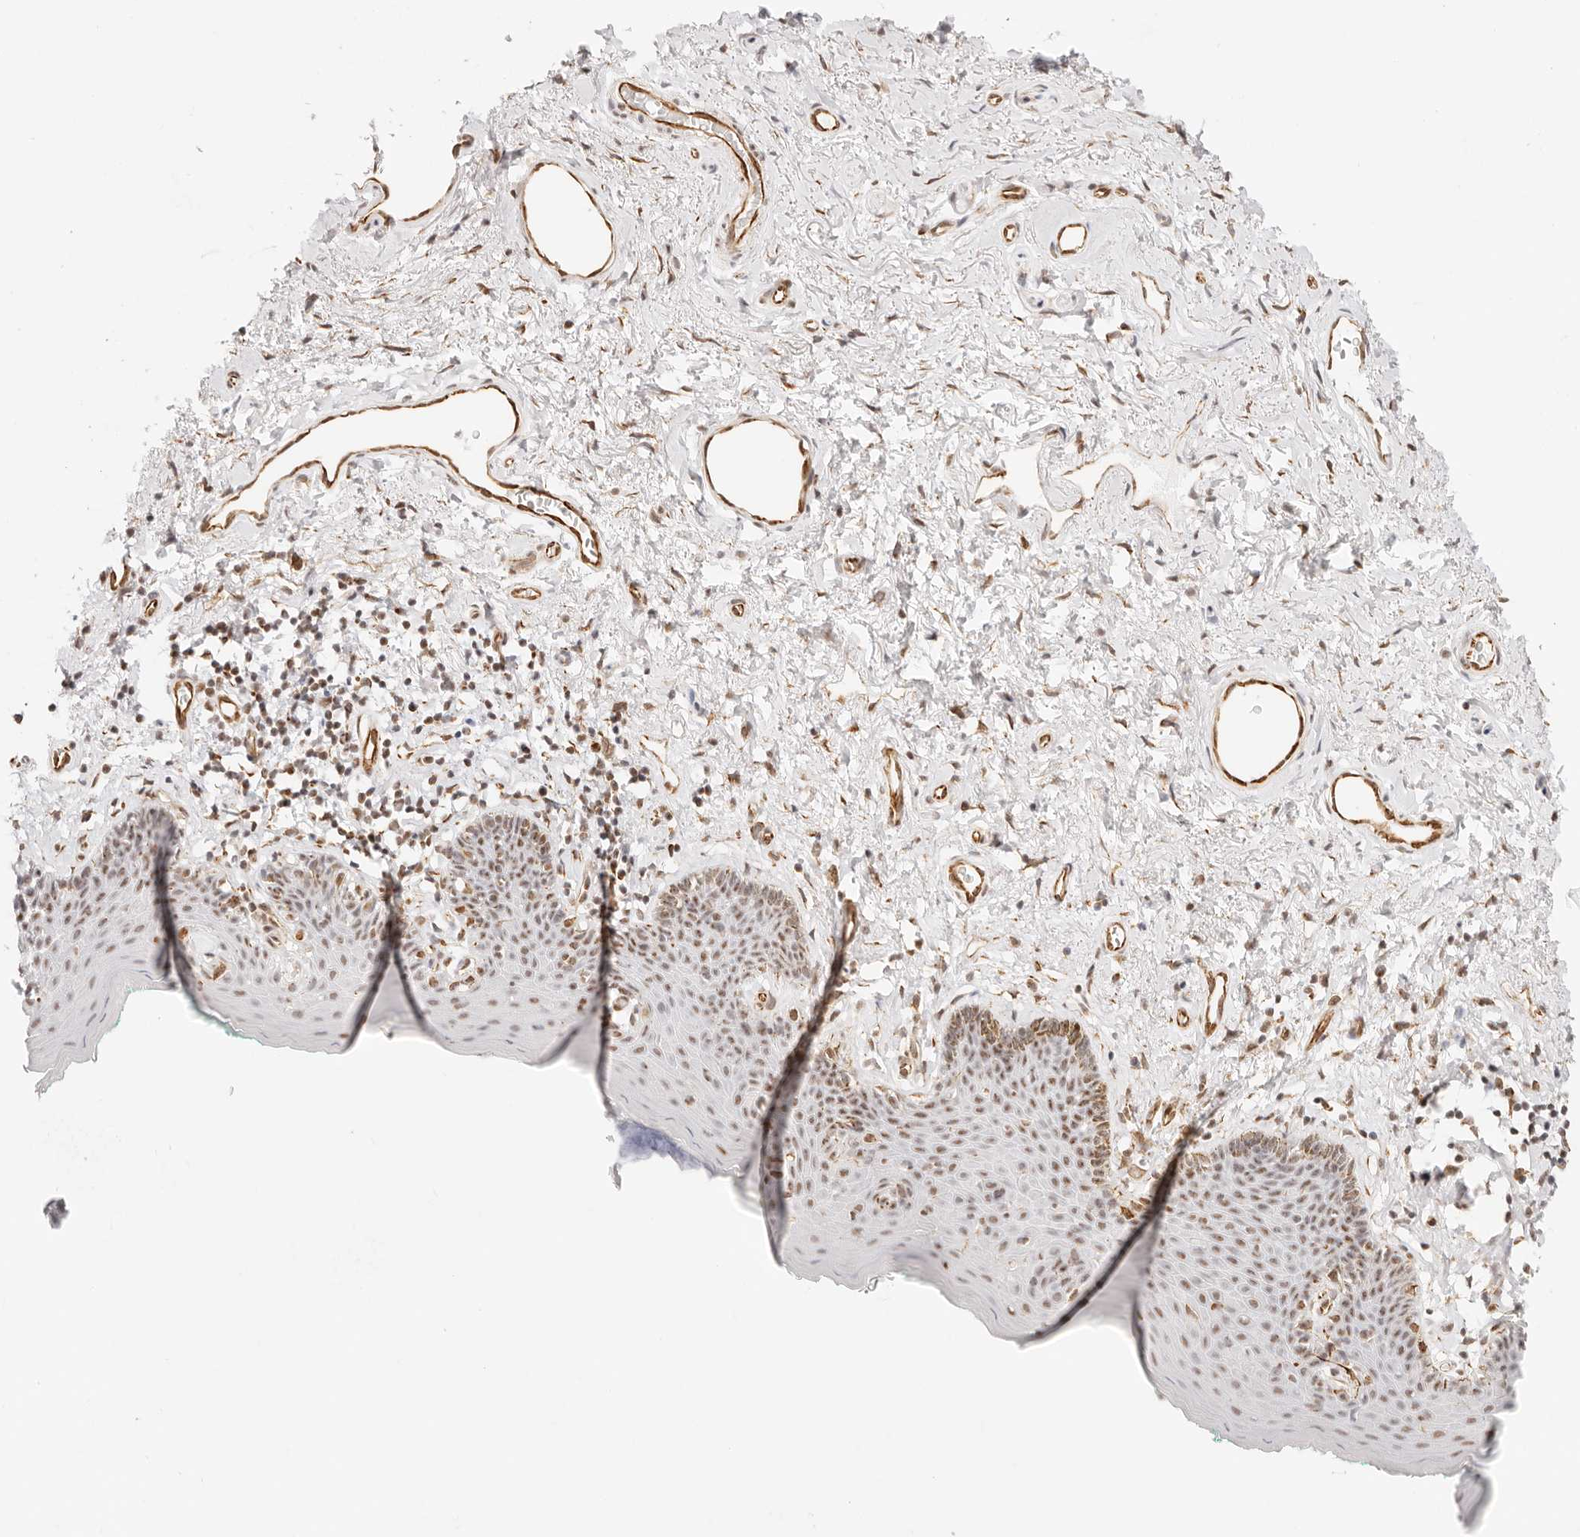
{"staining": {"intensity": "moderate", "quantity": ">75%", "location": "nuclear"}, "tissue": "skin", "cell_type": "Epidermal cells", "image_type": "normal", "snomed": [{"axis": "morphology", "description": "Normal tissue, NOS"}, {"axis": "topography", "description": "Vulva"}], "caption": "About >75% of epidermal cells in normal skin display moderate nuclear protein staining as visualized by brown immunohistochemical staining.", "gene": "ZC3H11A", "patient": {"sex": "female", "age": 66}}